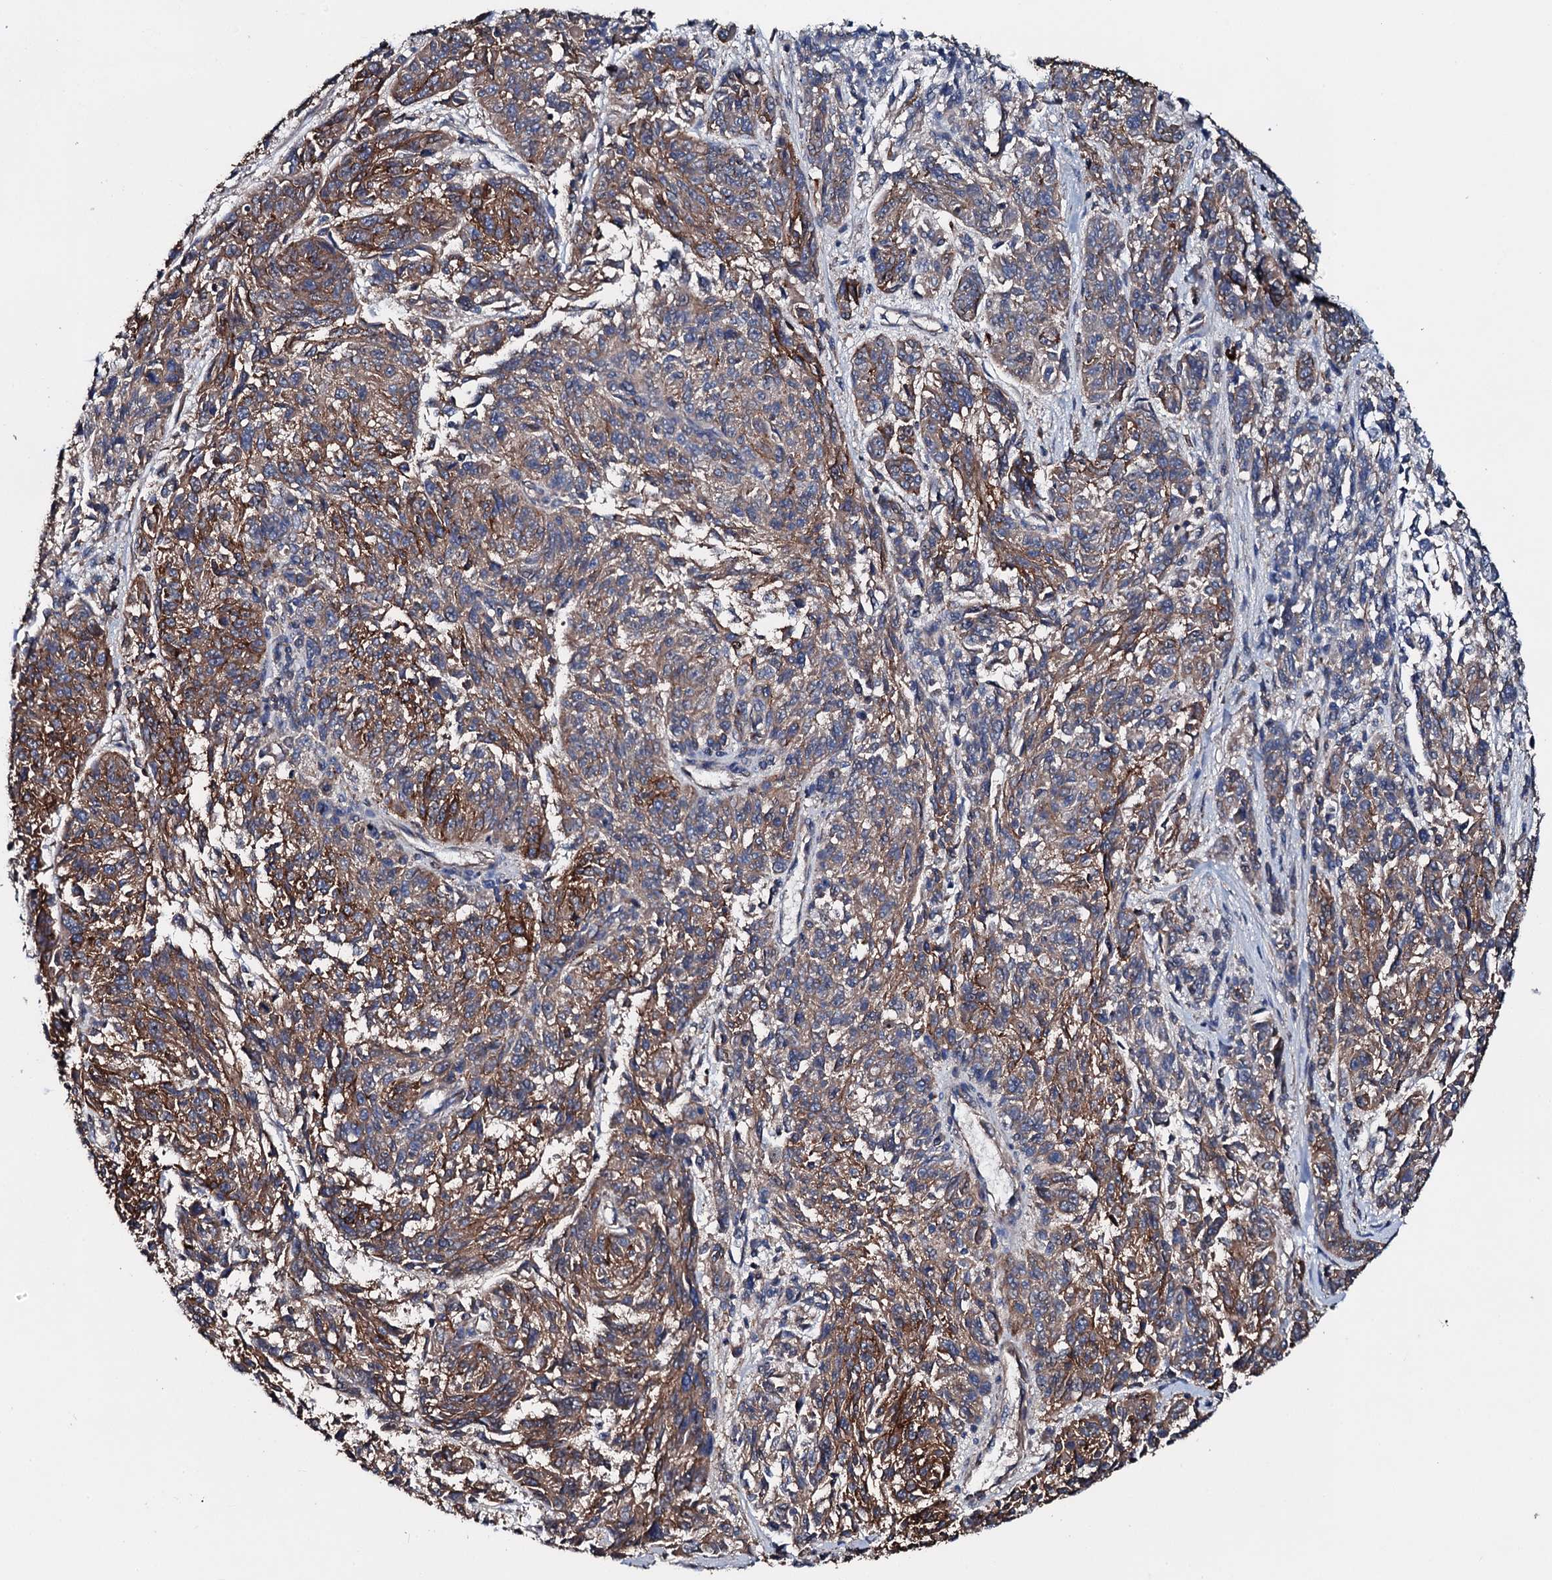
{"staining": {"intensity": "moderate", "quantity": "25%-75%", "location": "cytoplasmic/membranous"}, "tissue": "melanoma", "cell_type": "Tumor cells", "image_type": "cancer", "snomed": [{"axis": "morphology", "description": "Malignant melanoma, NOS"}, {"axis": "topography", "description": "Skin"}], "caption": "Approximately 25%-75% of tumor cells in human malignant melanoma exhibit moderate cytoplasmic/membranous protein expression as visualized by brown immunohistochemical staining.", "gene": "NEK1", "patient": {"sex": "male", "age": 53}}